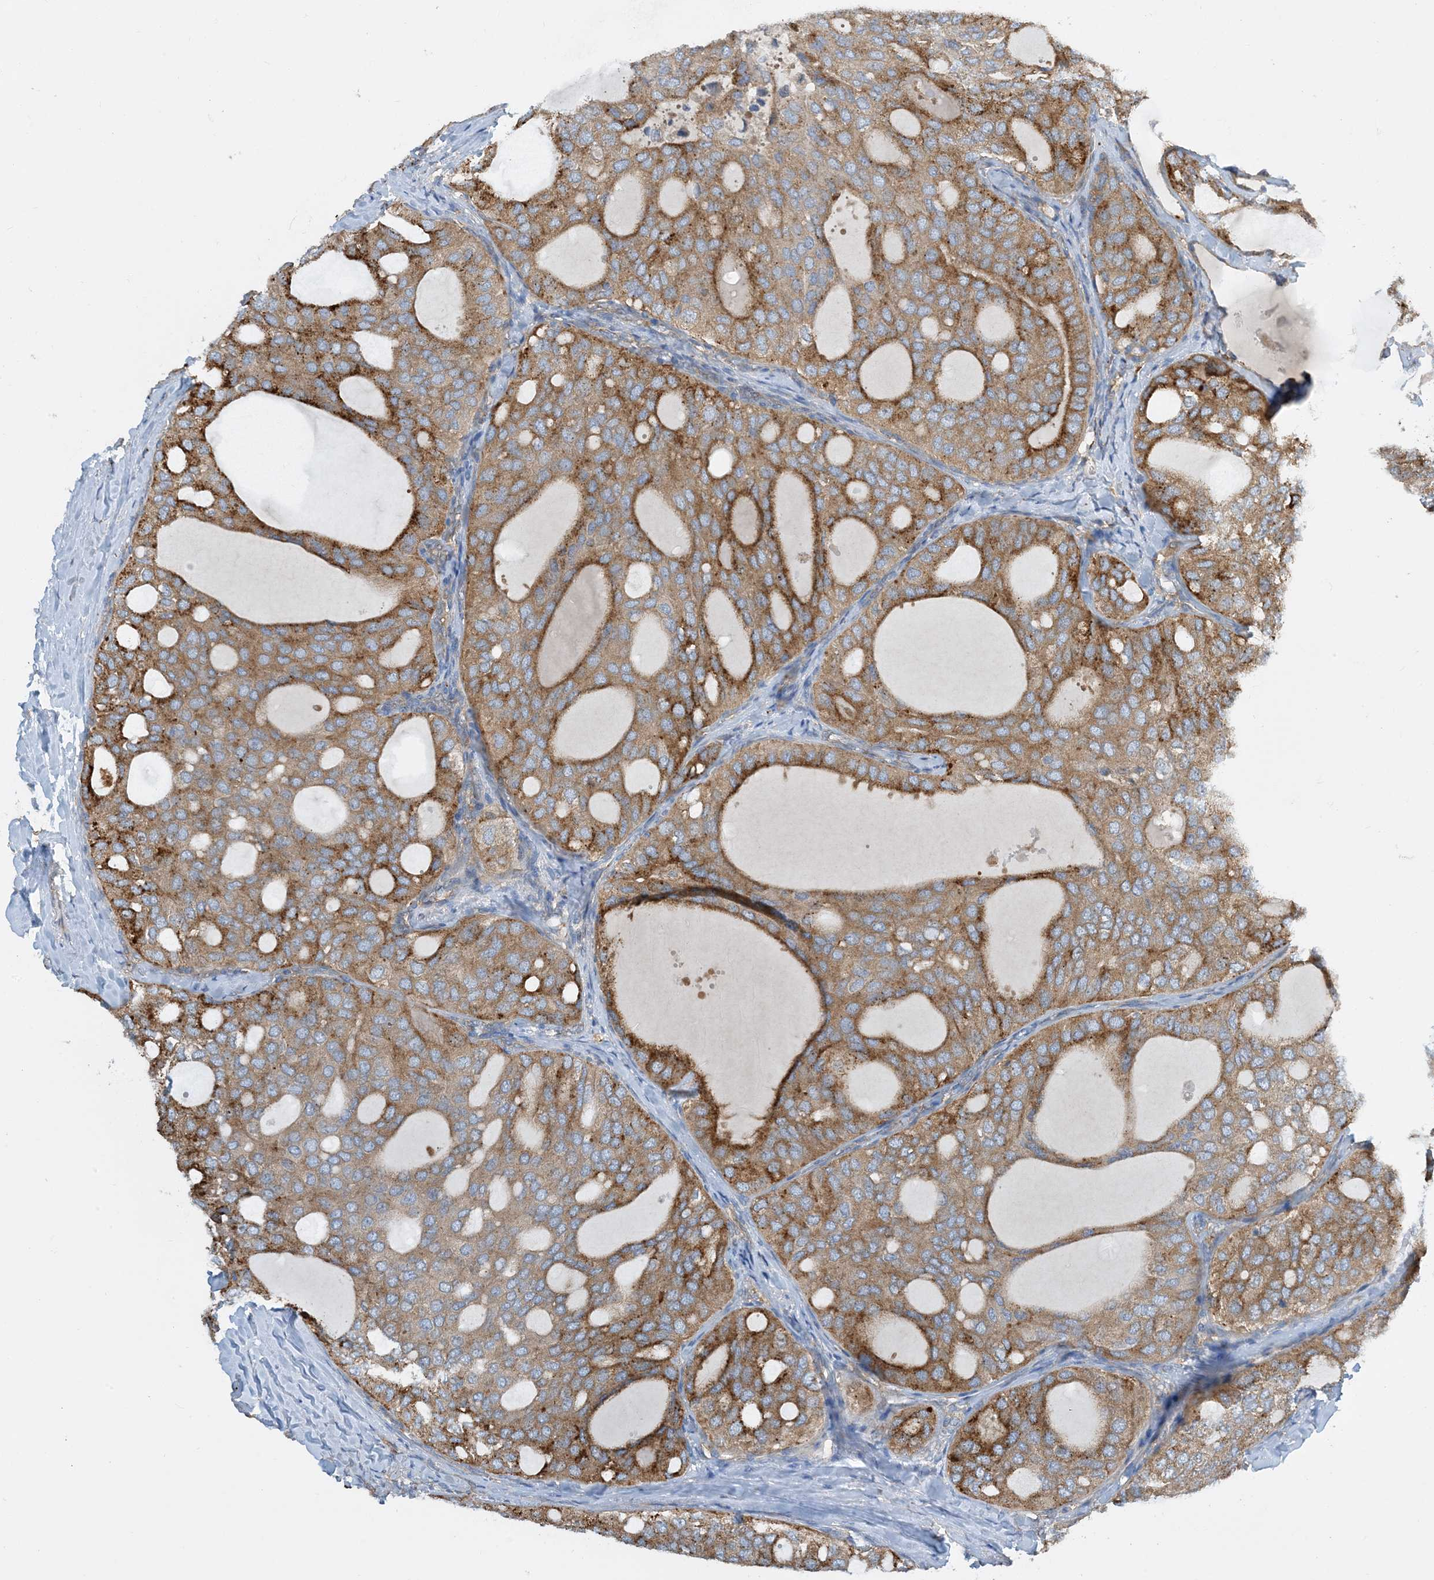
{"staining": {"intensity": "moderate", "quantity": ">75%", "location": "cytoplasmic/membranous"}, "tissue": "thyroid cancer", "cell_type": "Tumor cells", "image_type": "cancer", "snomed": [{"axis": "morphology", "description": "Follicular adenoma carcinoma, NOS"}, {"axis": "topography", "description": "Thyroid gland"}], "caption": "Tumor cells display moderate cytoplasmic/membranous expression in approximately >75% of cells in thyroid cancer (follicular adenoma carcinoma). Immunohistochemistry stains the protein in brown and the nuclei are stained blue.", "gene": "SIDT1", "patient": {"sex": "male", "age": 75}}